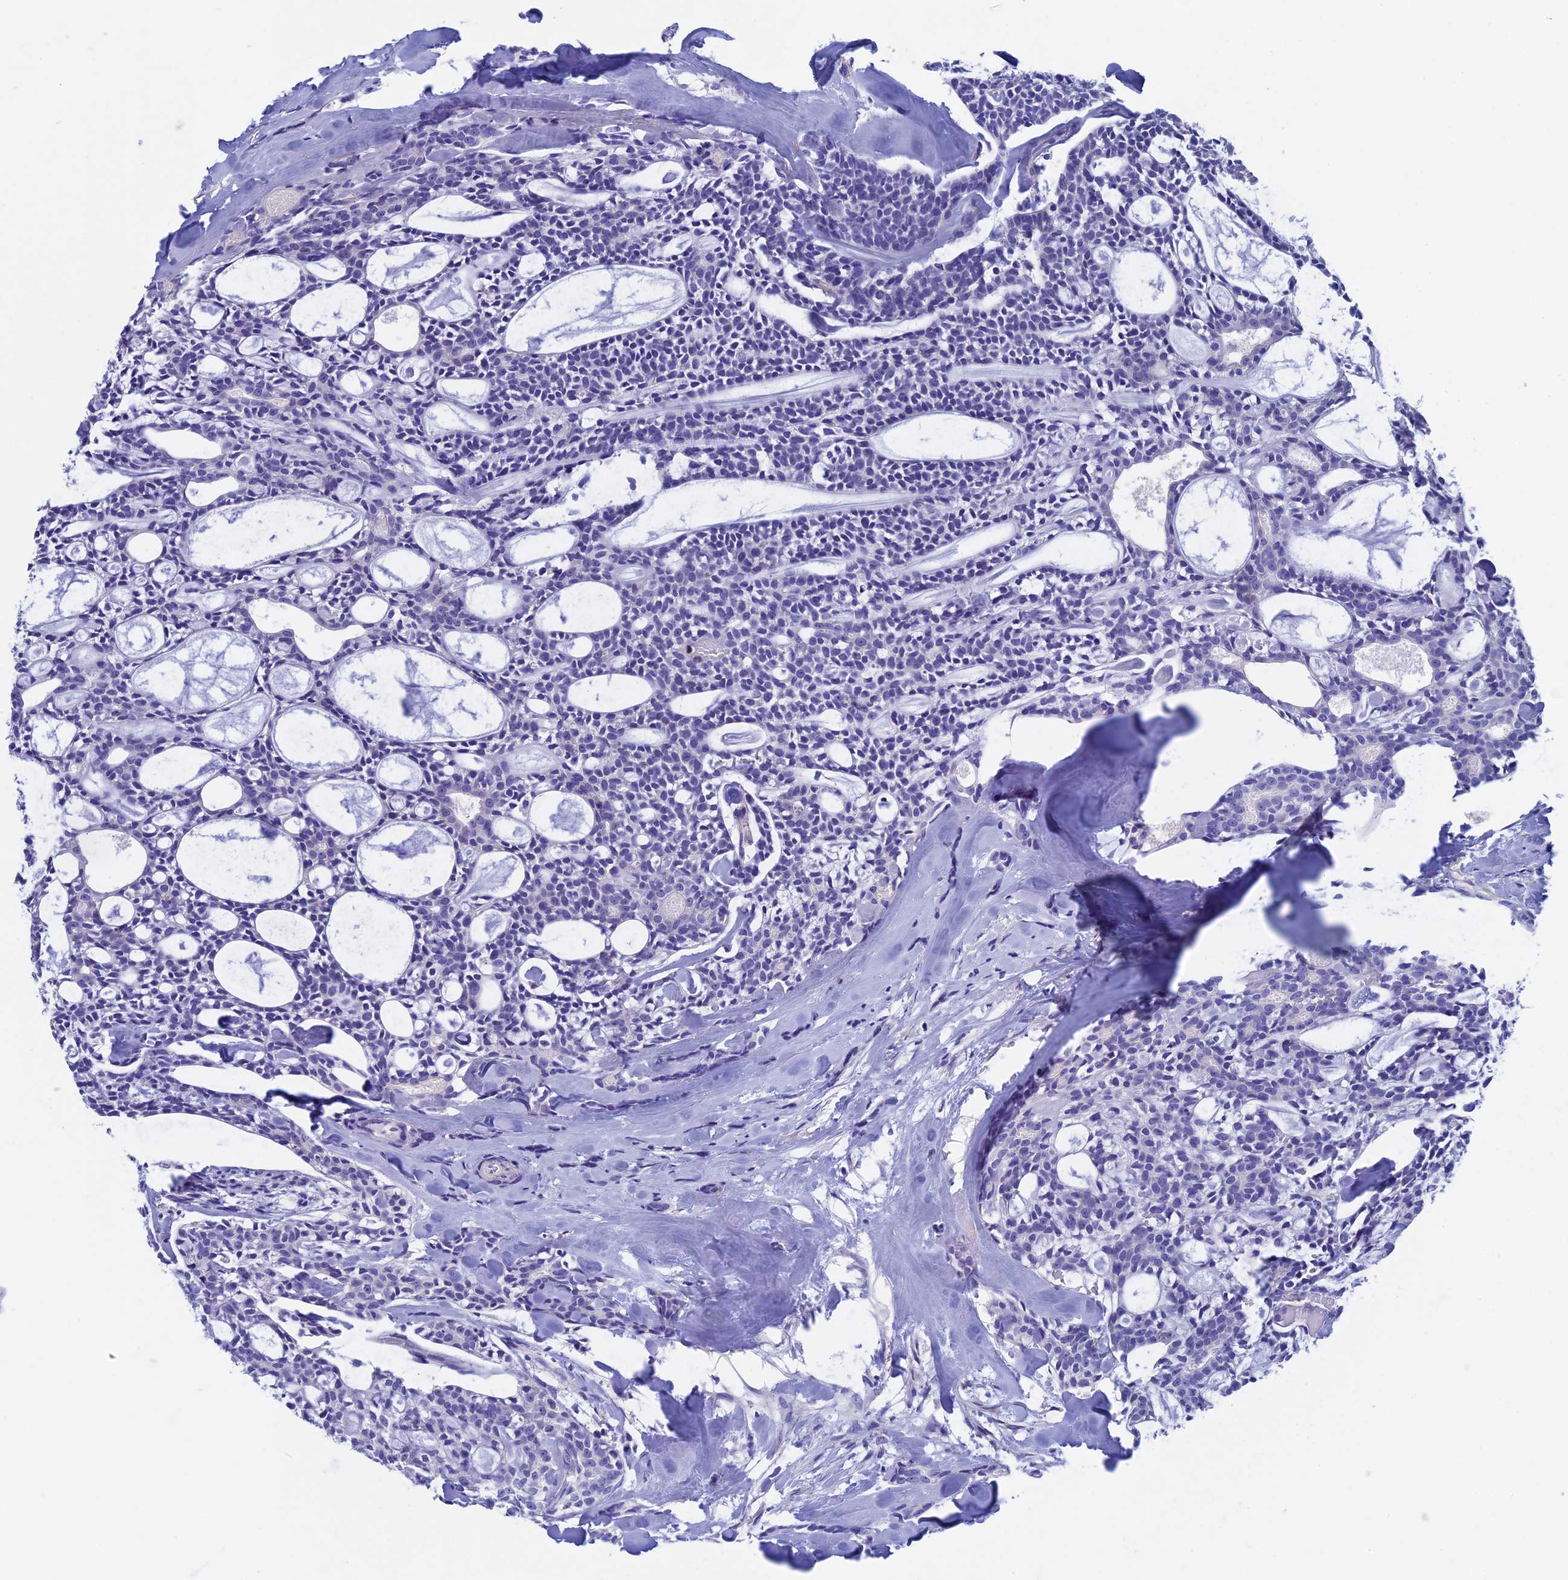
{"staining": {"intensity": "negative", "quantity": "none", "location": "none"}, "tissue": "head and neck cancer", "cell_type": "Tumor cells", "image_type": "cancer", "snomed": [{"axis": "morphology", "description": "Adenocarcinoma, NOS"}, {"axis": "topography", "description": "Salivary gland"}, {"axis": "topography", "description": "Head-Neck"}], "caption": "This is an immunohistochemistry (IHC) histopathology image of human head and neck adenocarcinoma. There is no expression in tumor cells.", "gene": "SEPTIN1", "patient": {"sex": "male", "age": 55}}